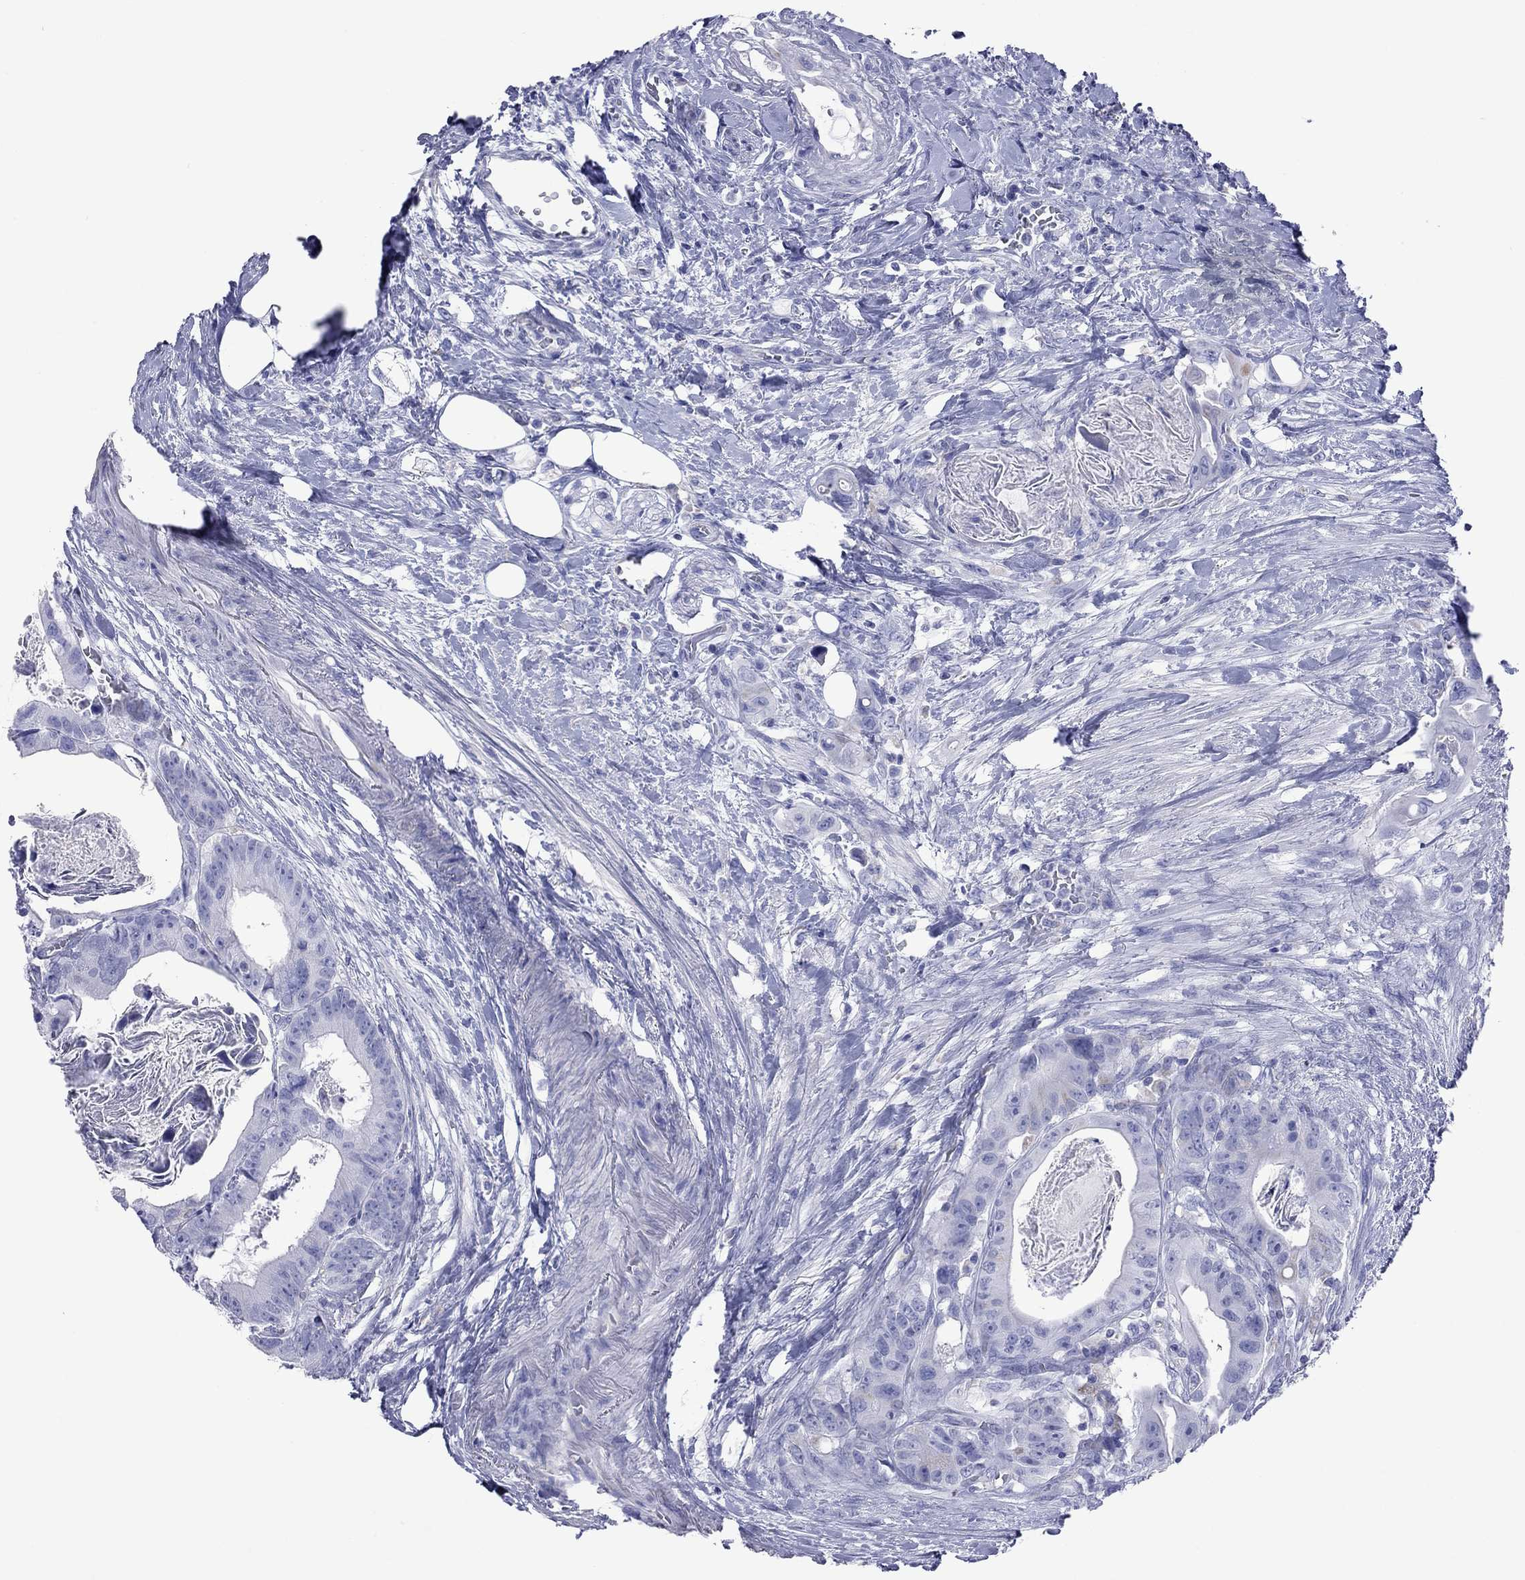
{"staining": {"intensity": "negative", "quantity": "none", "location": "none"}, "tissue": "colorectal cancer", "cell_type": "Tumor cells", "image_type": "cancer", "snomed": [{"axis": "morphology", "description": "Adenocarcinoma, NOS"}, {"axis": "topography", "description": "Rectum"}], "caption": "The immunohistochemistry (IHC) photomicrograph has no significant positivity in tumor cells of colorectal cancer (adenocarcinoma) tissue. (DAB (3,3'-diaminobenzidine) IHC, high magnification).", "gene": "VSIG10", "patient": {"sex": "male", "age": 64}}